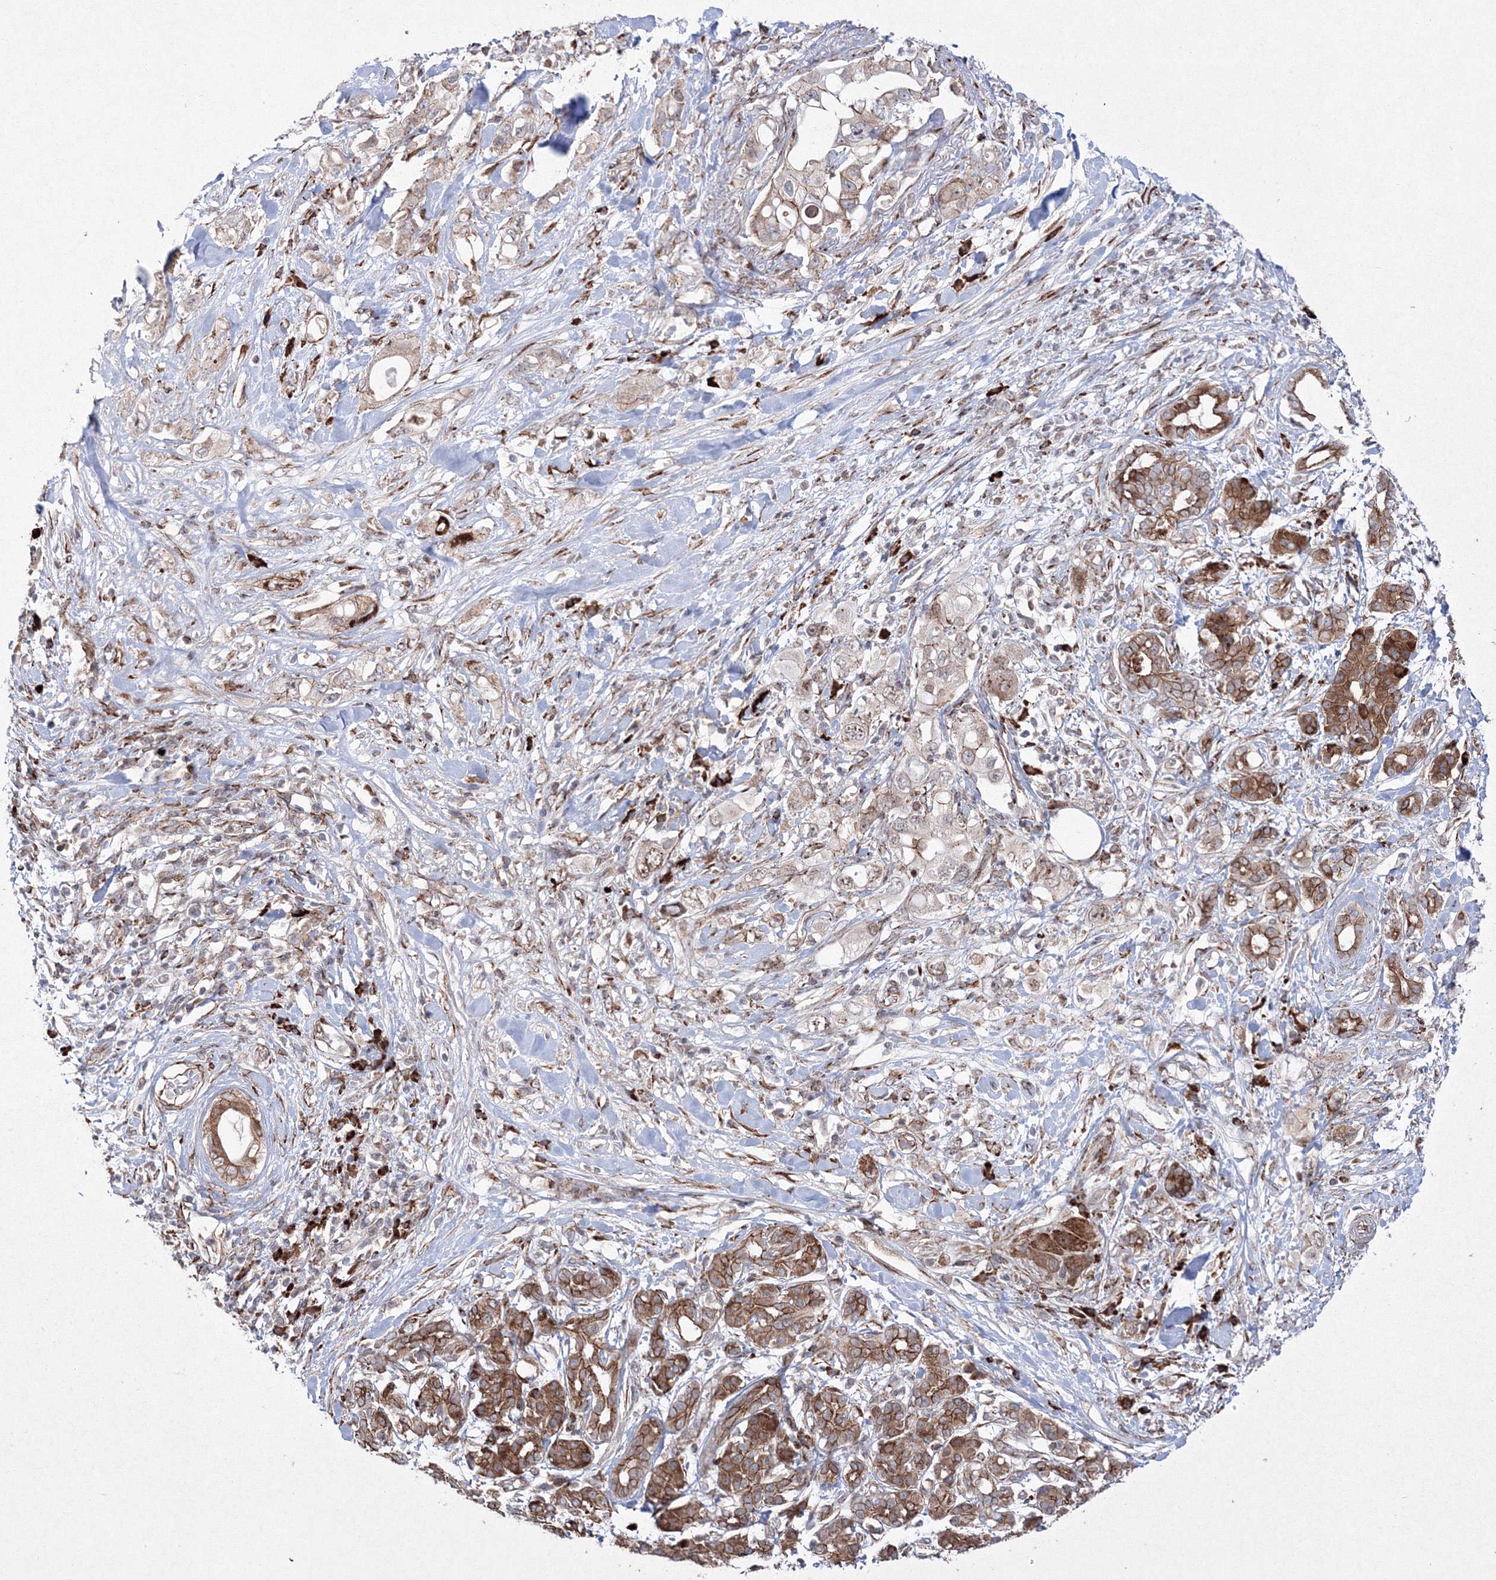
{"staining": {"intensity": "weak", "quantity": "<25%", "location": "cytoplasmic/membranous"}, "tissue": "pancreatic cancer", "cell_type": "Tumor cells", "image_type": "cancer", "snomed": [{"axis": "morphology", "description": "Adenocarcinoma, NOS"}, {"axis": "topography", "description": "Pancreas"}], "caption": "Human pancreatic cancer (adenocarcinoma) stained for a protein using IHC reveals no expression in tumor cells.", "gene": "EFCAB12", "patient": {"sex": "female", "age": 56}}